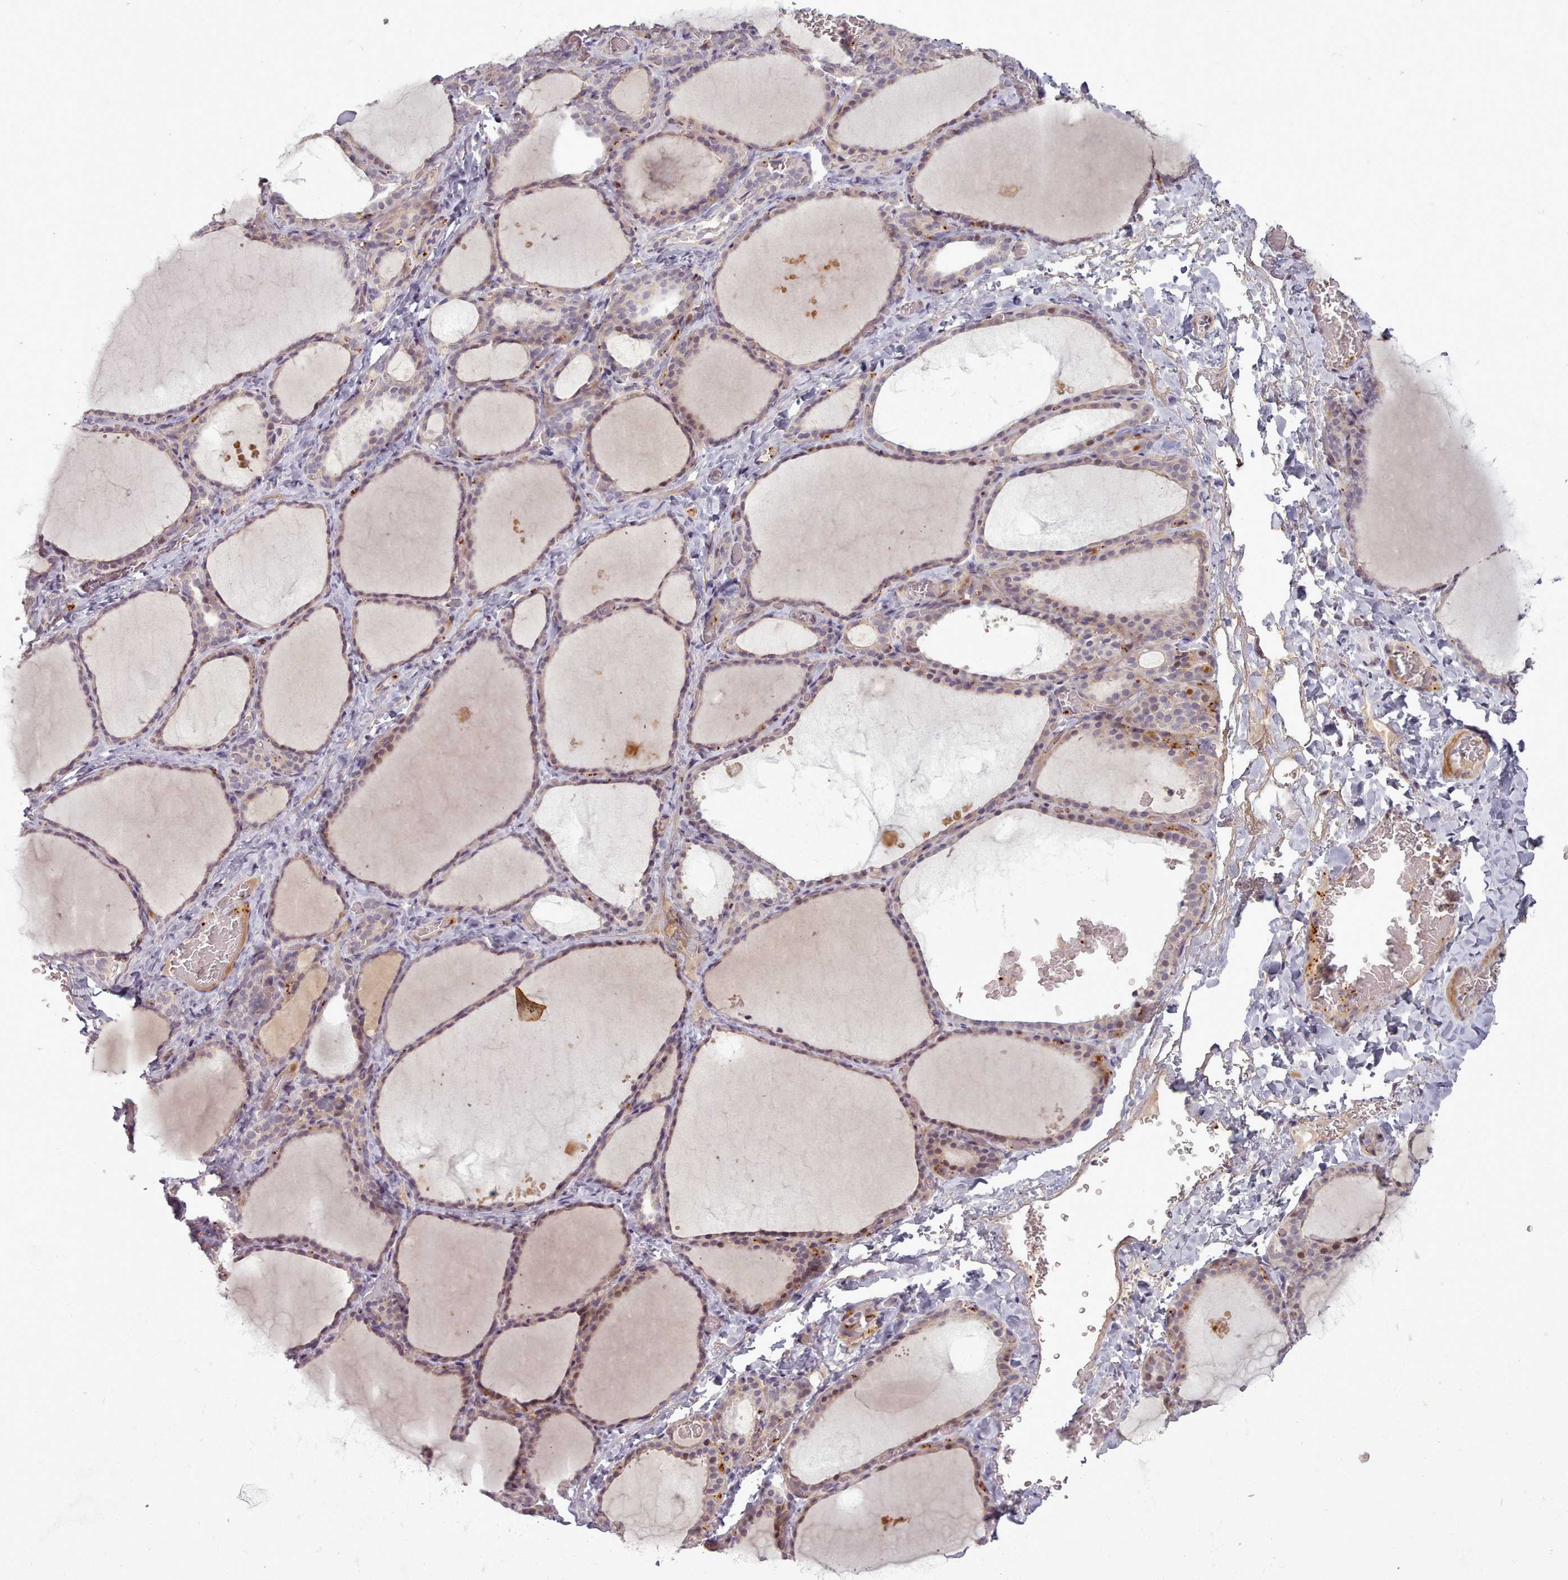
{"staining": {"intensity": "weak", "quantity": "25%-75%", "location": "cytoplasmic/membranous"}, "tissue": "thyroid gland", "cell_type": "Glandular cells", "image_type": "normal", "snomed": [{"axis": "morphology", "description": "Normal tissue, NOS"}, {"axis": "topography", "description": "Thyroid gland"}], "caption": "Glandular cells reveal low levels of weak cytoplasmic/membranous positivity in about 25%-75% of cells in benign thyroid gland. Using DAB (3,3'-diaminobenzidine) (brown) and hematoxylin (blue) stains, captured at high magnification using brightfield microscopy.", "gene": "LEFTY1", "patient": {"sex": "female", "age": 39}}